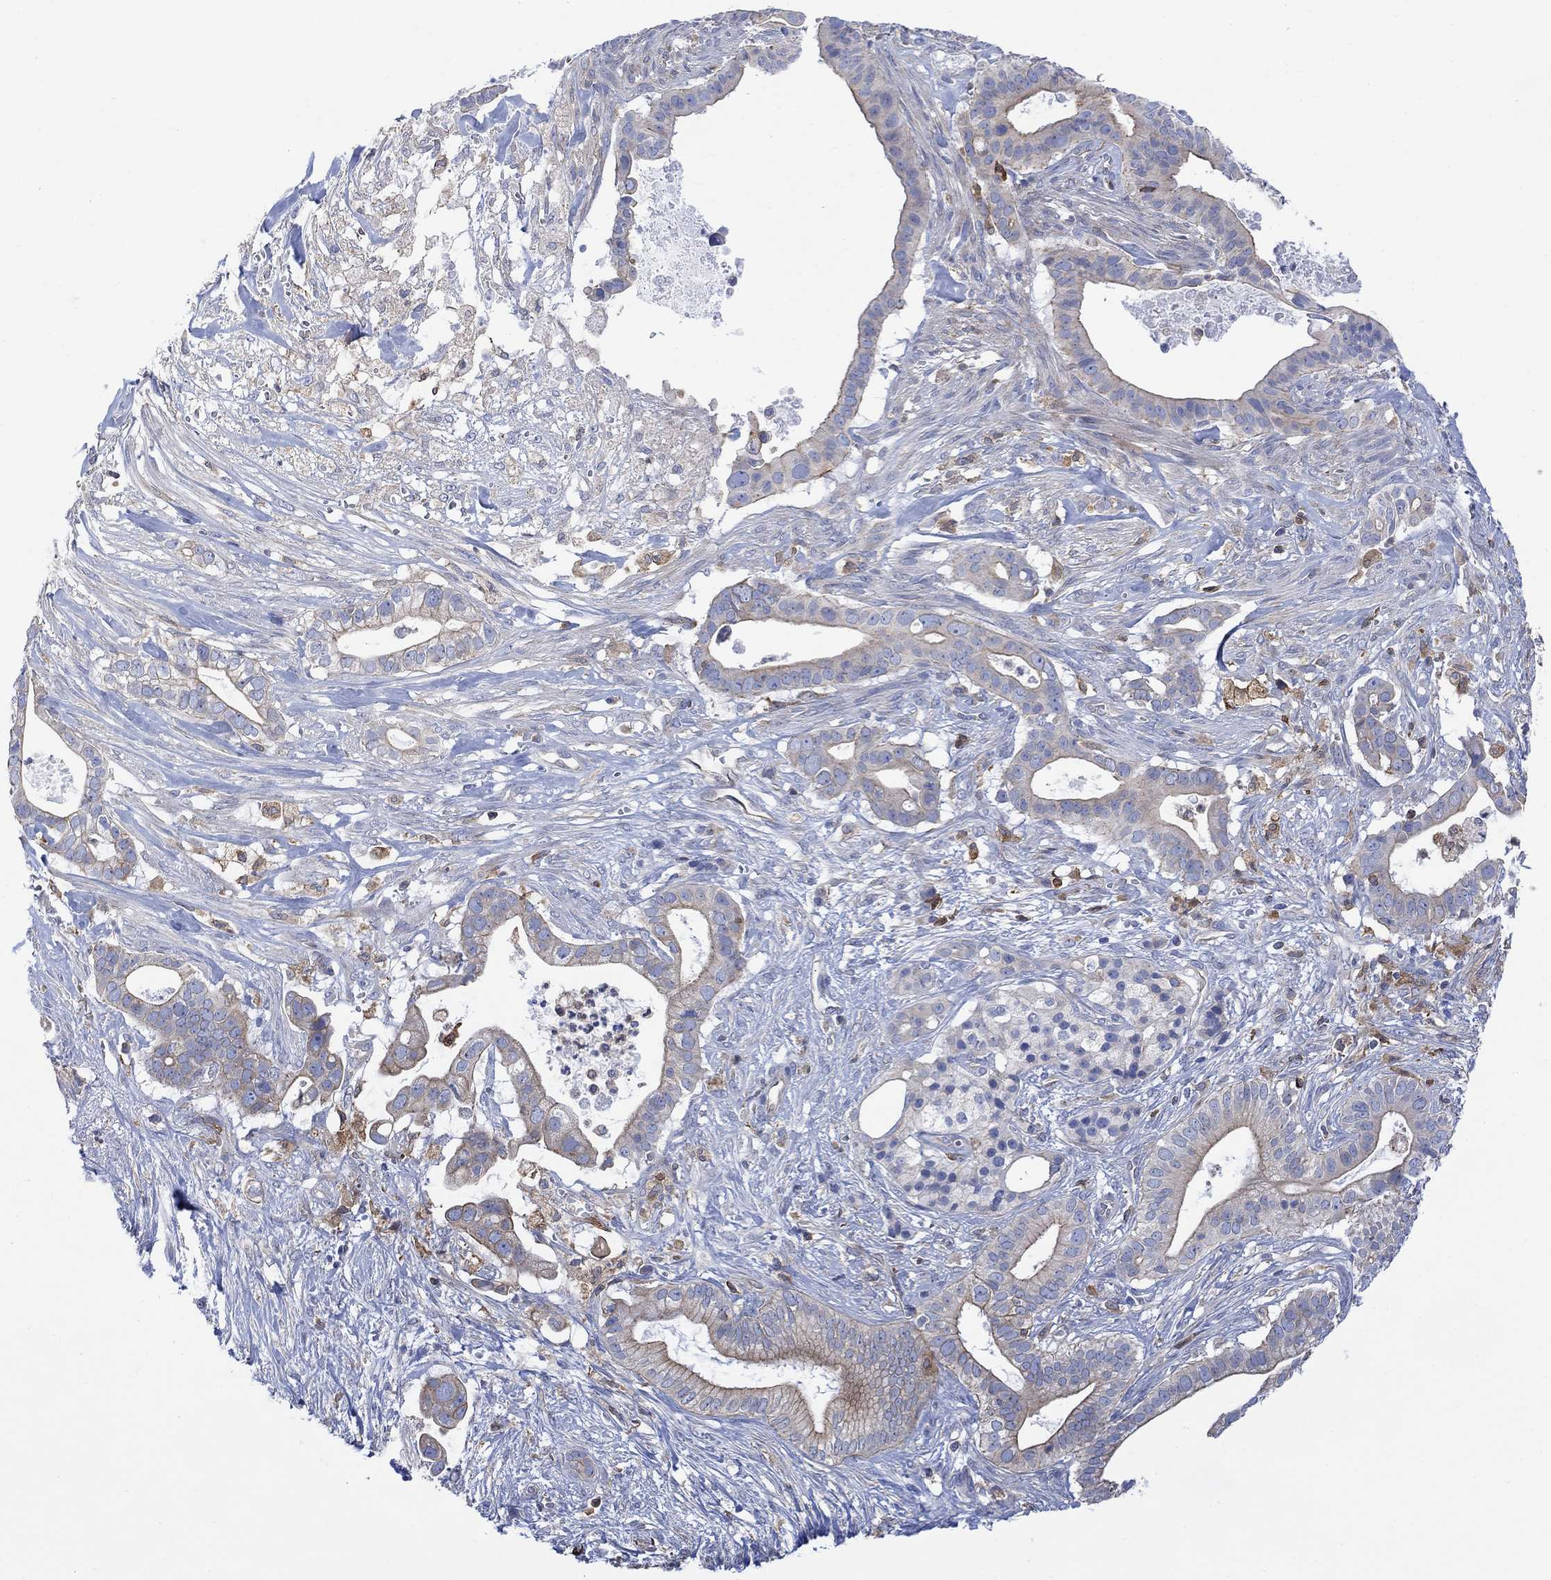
{"staining": {"intensity": "moderate", "quantity": "<25%", "location": "cytoplasmic/membranous"}, "tissue": "pancreatic cancer", "cell_type": "Tumor cells", "image_type": "cancer", "snomed": [{"axis": "morphology", "description": "Adenocarcinoma, NOS"}, {"axis": "topography", "description": "Pancreas"}], "caption": "Immunohistochemistry (IHC) of human adenocarcinoma (pancreatic) displays low levels of moderate cytoplasmic/membranous staining in approximately <25% of tumor cells.", "gene": "GBP5", "patient": {"sex": "male", "age": 61}}